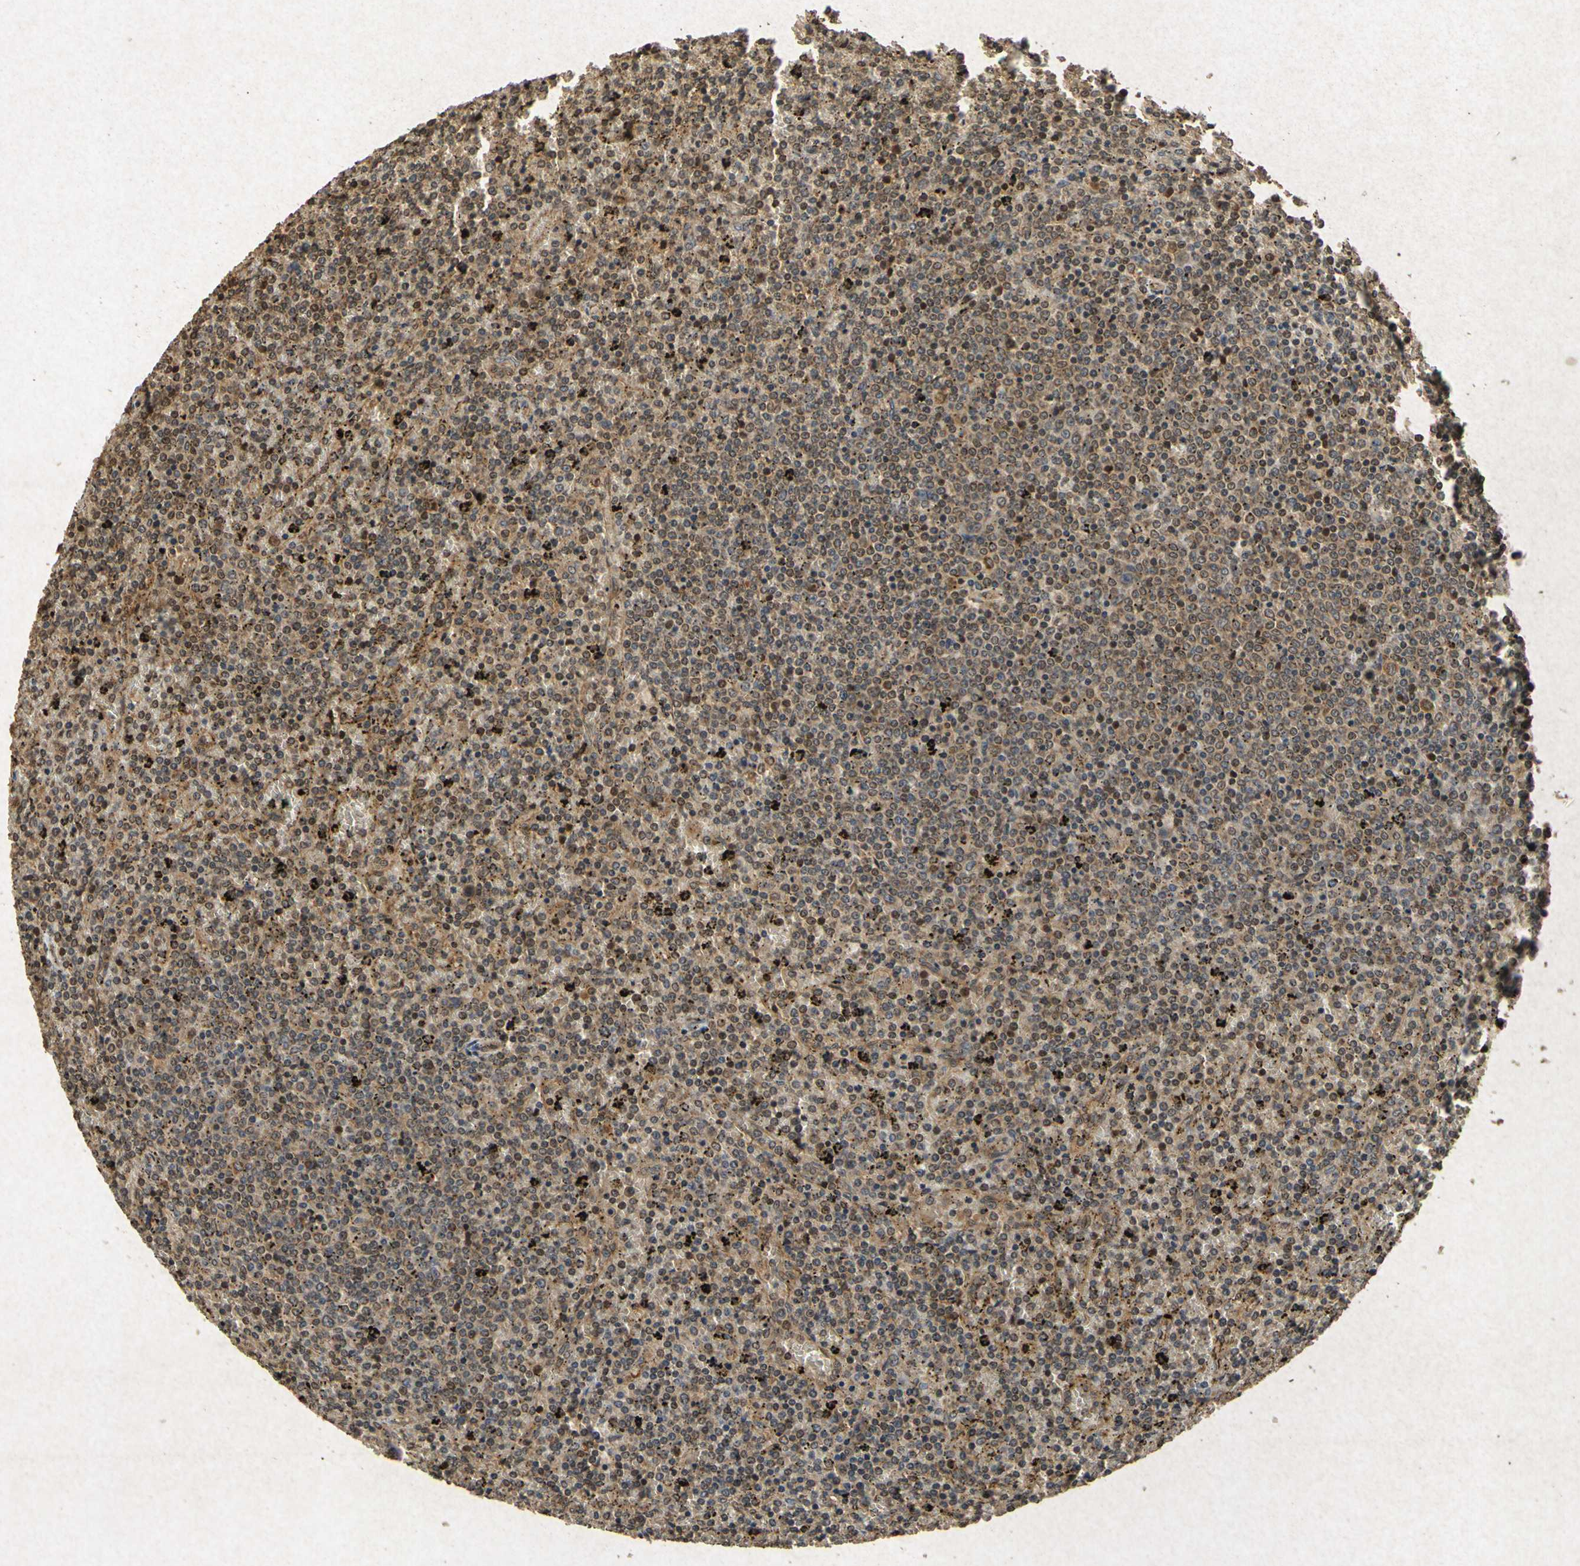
{"staining": {"intensity": "moderate", "quantity": ">75%", "location": "cytoplasmic/membranous"}, "tissue": "lymphoma", "cell_type": "Tumor cells", "image_type": "cancer", "snomed": [{"axis": "morphology", "description": "Malignant lymphoma, non-Hodgkin's type, Low grade"}, {"axis": "topography", "description": "Spleen"}], "caption": "Immunohistochemistry (IHC) image of human lymphoma stained for a protein (brown), which demonstrates medium levels of moderate cytoplasmic/membranous expression in about >75% of tumor cells.", "gene": "ATP6V1H", "patient": {"sex": "female", "age": 77}}